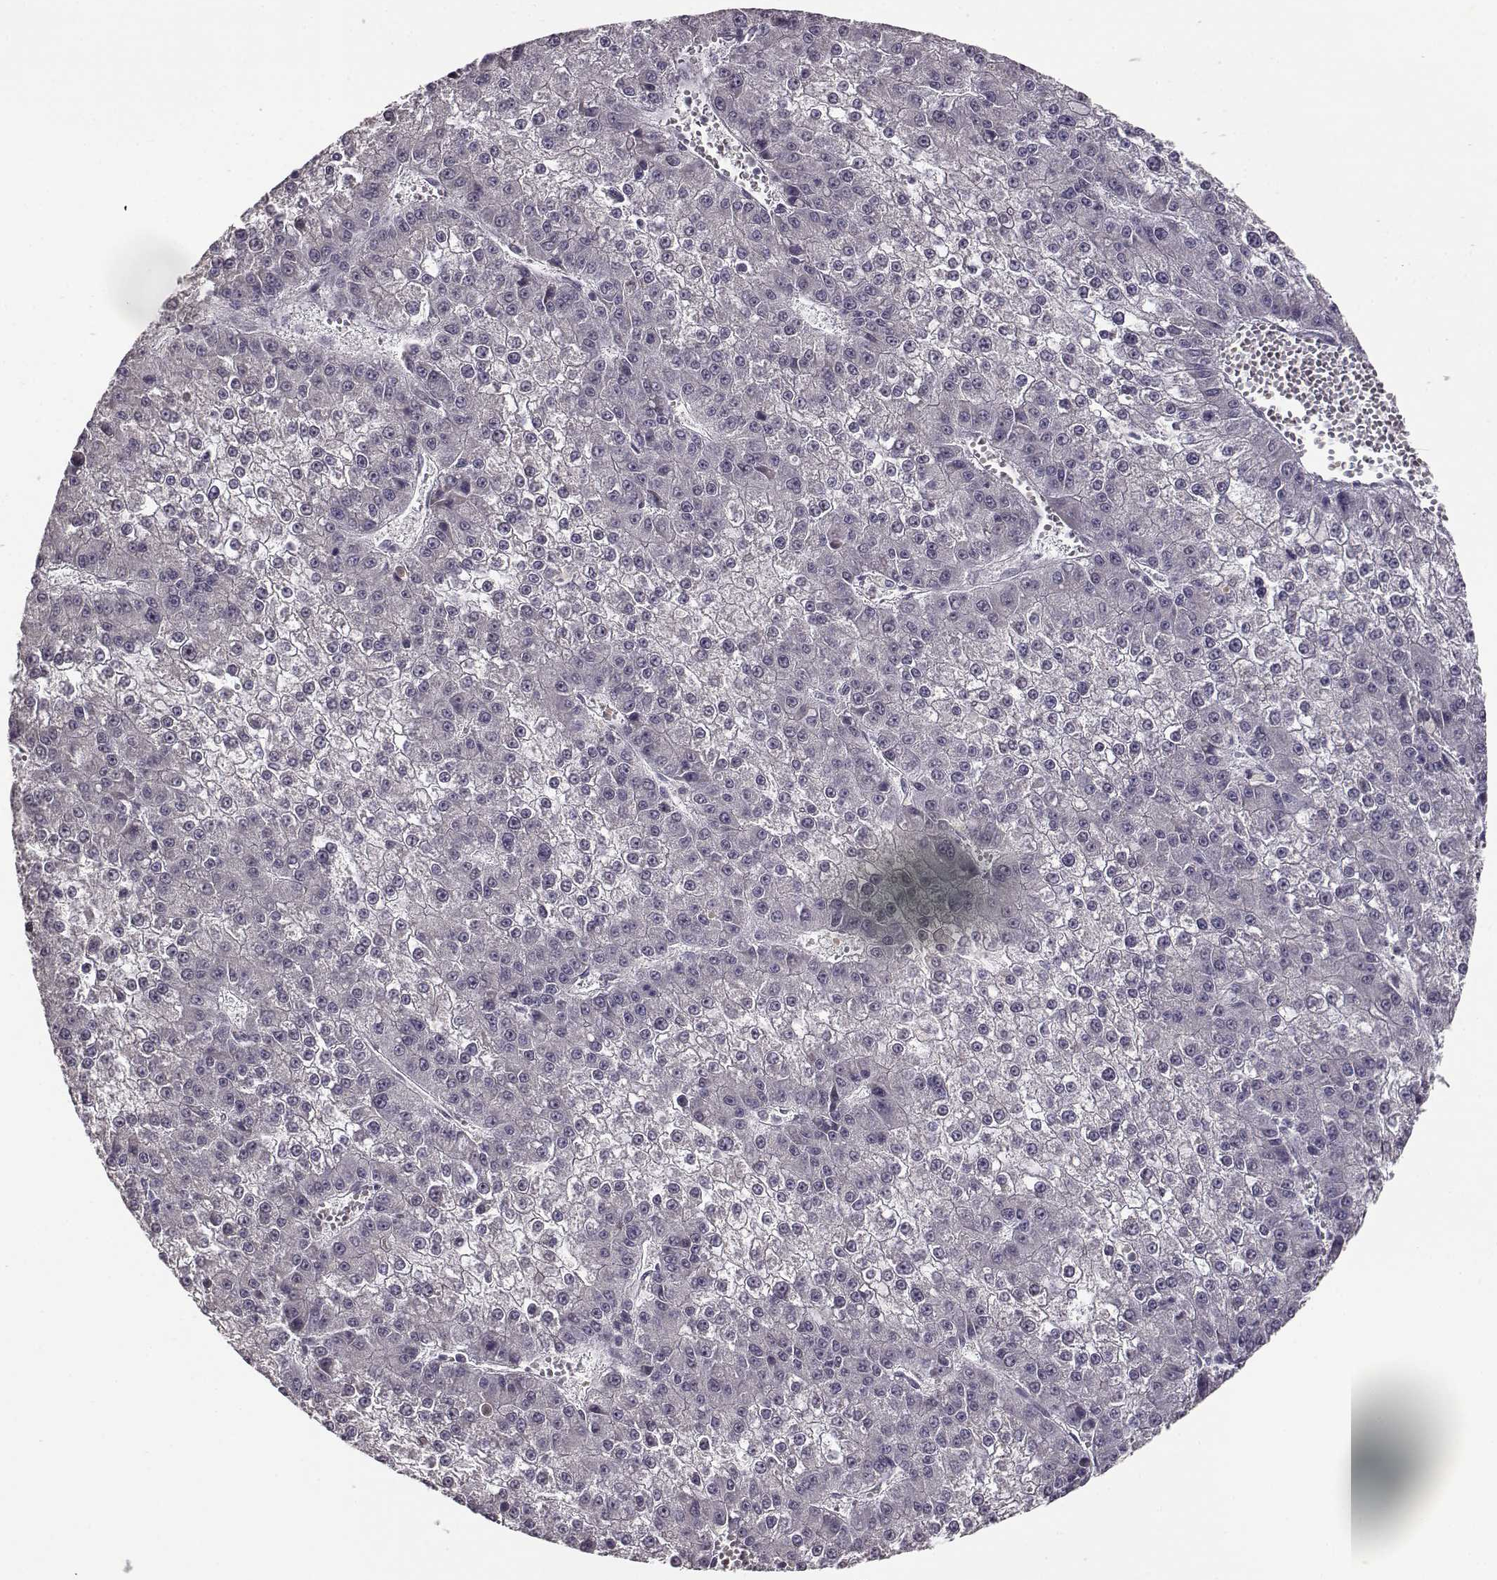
{"staining": {"intensity": "negative", "quantity": "none", "location": "none"}, "tissue": "liver cancer", "cell_type": "Tumor cells", "image_type": "cancer", "snomed": [{"axis": "morphology", "description": "Carcinoma, Hepatocellular, NOS"}, {"axis": "topography", "description": "Liver"}], "caption": "The micrograph reveals no staining of tumor cells in liver cancer (hepatocellular carcinoma).", "gene": "RHOXF2", "patient": {"sex": "female", "age": 73}}